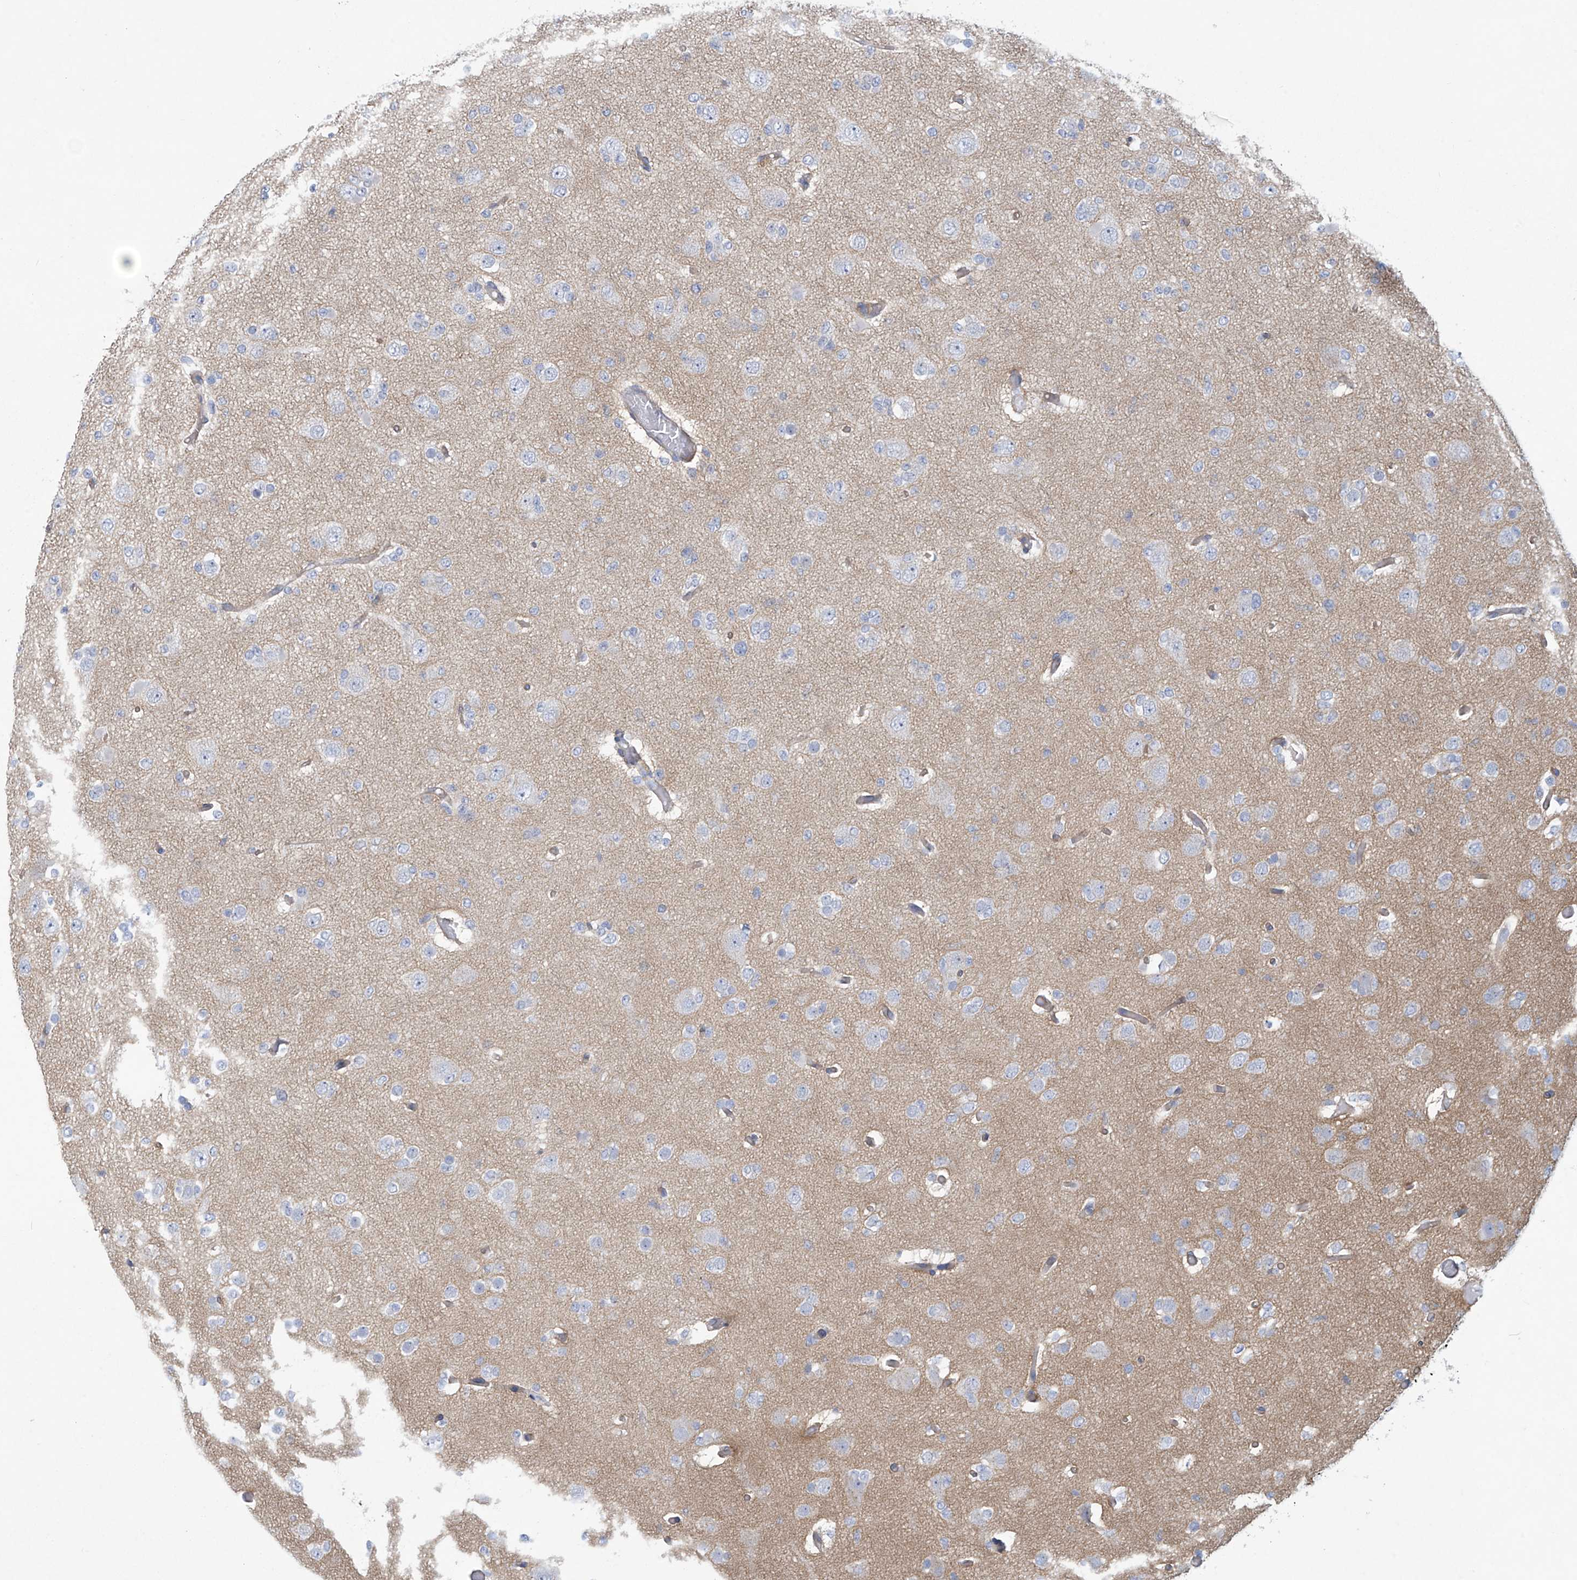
{"staining": {"intensity": "negative", "quantity": "none", "location": "none"}, "tissue": "glioma", "cell_type": "Tumor cells", "image_type": "cancer", "snomed": [{"axis": "morphology", "description": "Glioma, malignant, Low grade"}, {"axis": "topography", "description": "Brain"}], "caption": "Immunohistochemical staining of low-grade glioma (malignant) shows no significant expression in tumor cells.", "gene": "ABHD13", "patient": {"sex": "female", "age": 22}}